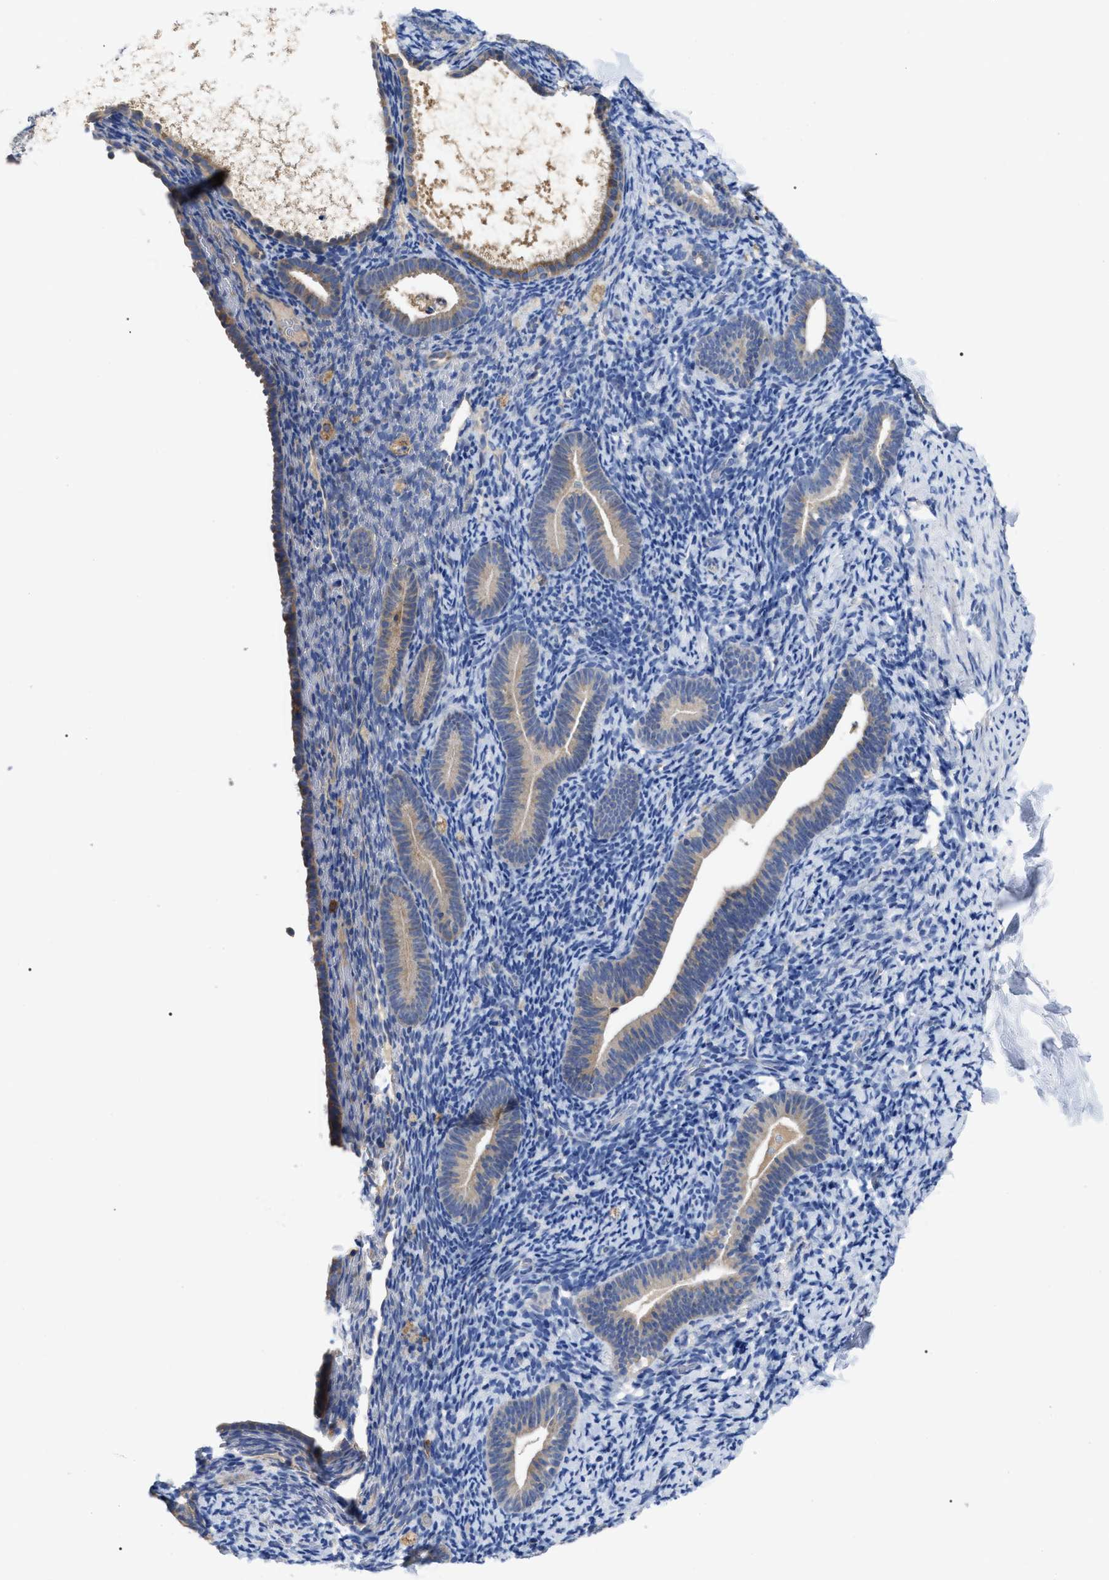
{"staining": {"intensity": "weak", "quantity": "<25%", "location": "cytoplasmic/membranous"}, "tissue": "endometrium", "cell_type": "Cells in endometrial stroma", "image_type": "normal", "snomed": [{"axis": "morphology", "description": "Normal tissue, NOS"}, {"axis": "topography", "description": "Endometrium"}], "caption": "The micrograph displays no staining of cells in endometrial stroma in normal endometrium. Nuclei are stained in blue.", "gene": "RAP1GDS1", "patient": {"sex": "female", "age": 51}}